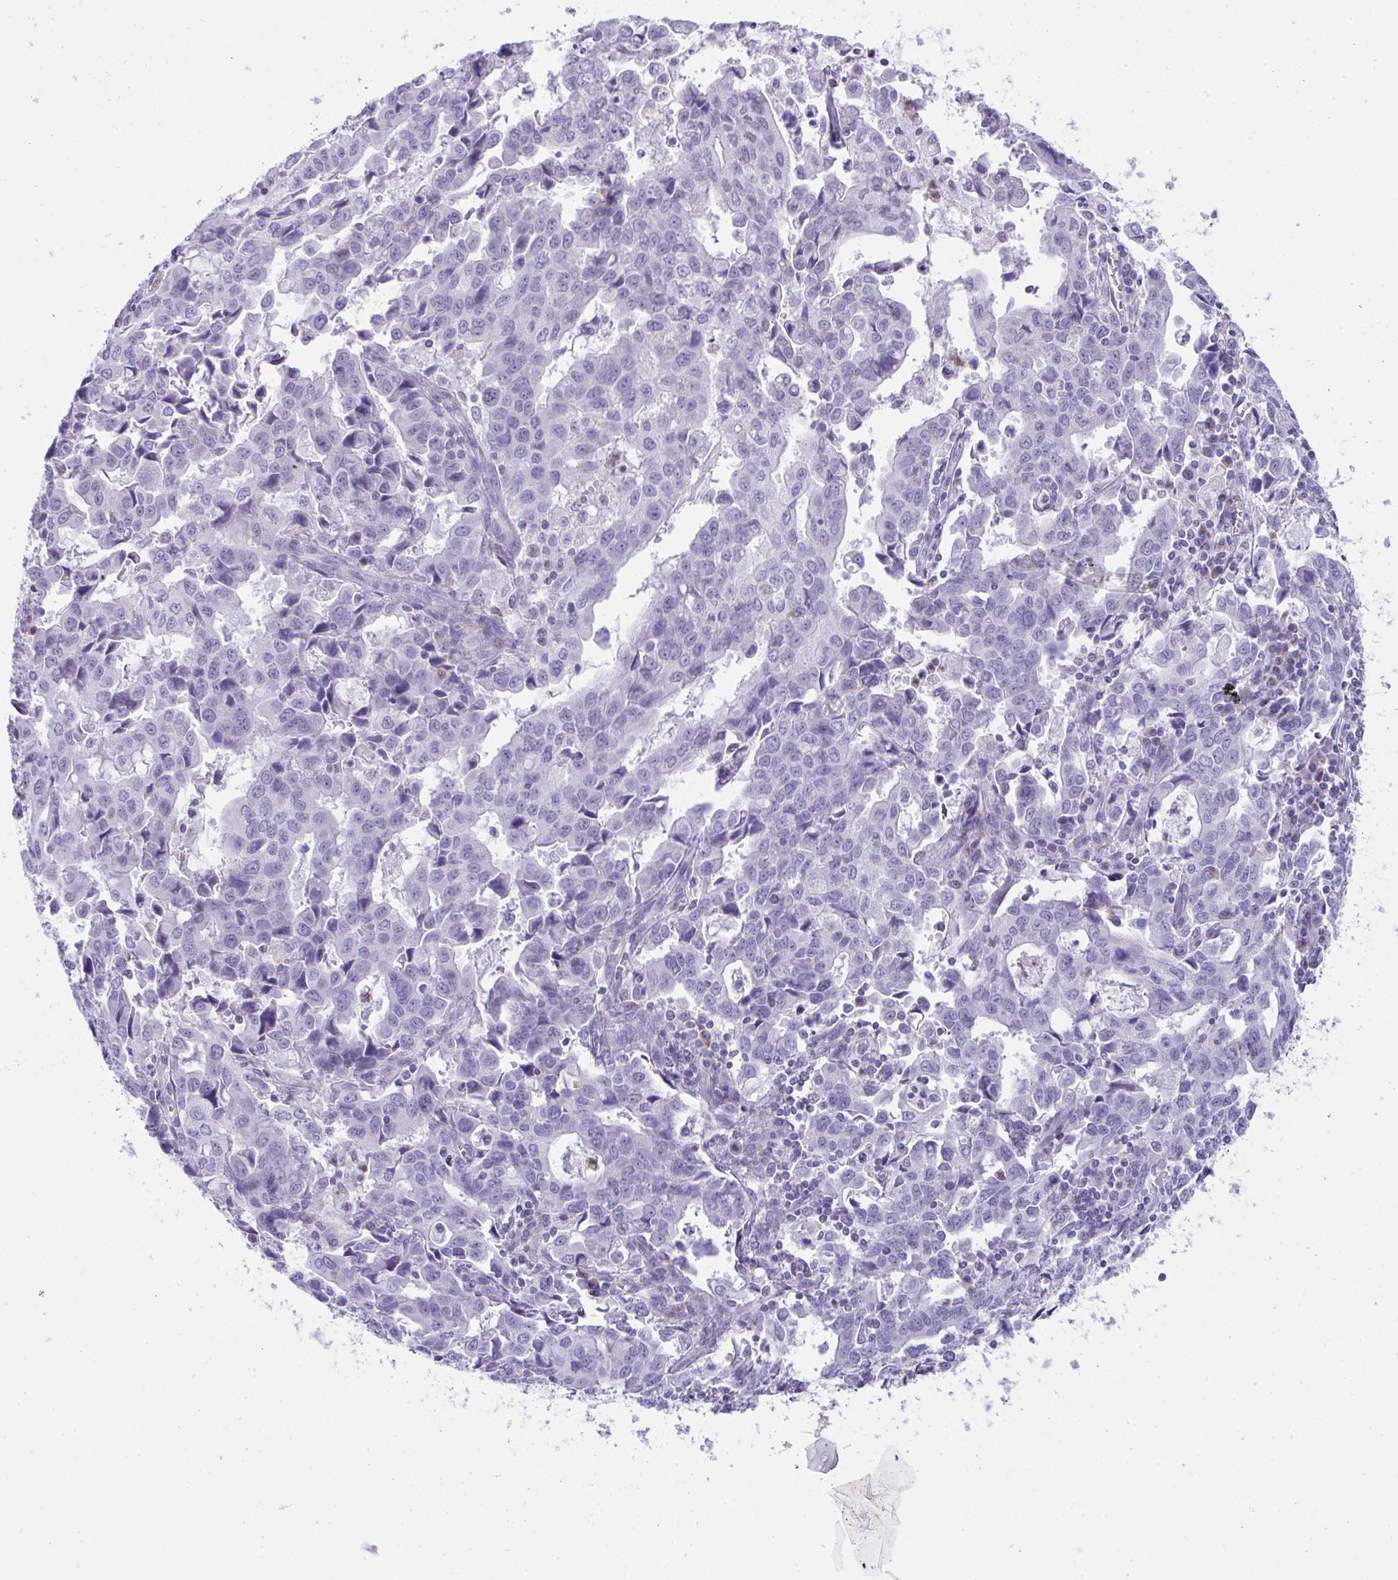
{"staining": {"intensity": "negative", "quantity": "none", "location": "none"}, "tissue": "stomach cancer", "cell_type": "Tumor cells", "image_type": "cancer", "snomed": [{"axis": "morphology", "description": "Adenocarcinoma, NOS"}, {"axis": "topography", "description": "Stomach, upper"}], "caption": "Micrograph shows no significant protein staining in tumor cells of adenocarcinoma (stomach).", "gene": "PLA2G12B", "patient": {"sex": "male", "age": 85}}